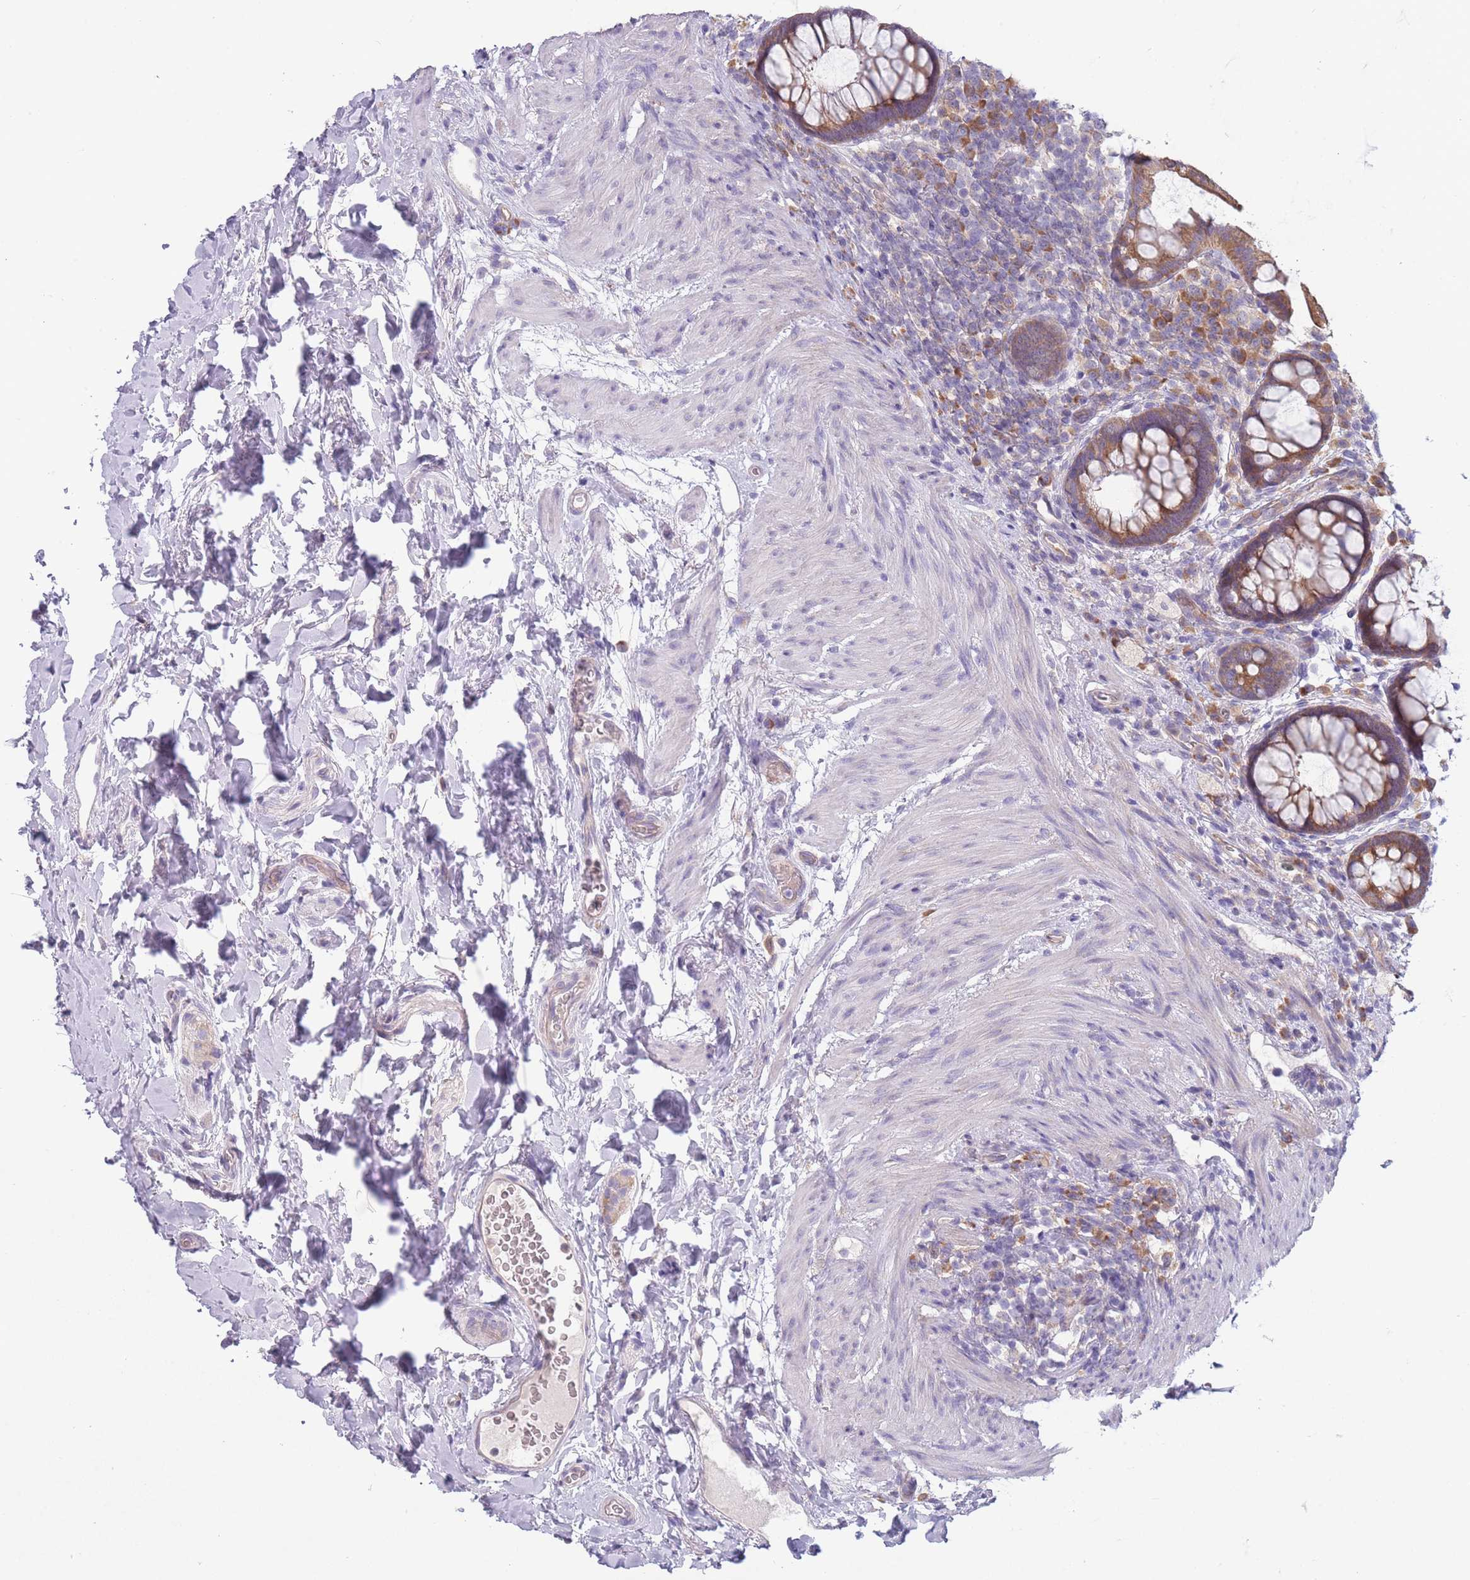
{"staining": {"intensity": "moderate", "quantity": ">75%", "location": "cytoplasmic/membranous"}, "tissue": "rectum", "cell_type": "Glandular cells", "image_type": "normal", "snomed": [{"axis": "morphology", "description": "Normal tissue, NOS"}, {"axis": "topography", "description": "Rectum"}, {"axis": "topography", "description": "Peripheral nerve tissue"}], "caption": "The image shows immunohistochemical staining of unremarkable rectum. There is moderate cytoplasmic/membranous staining is identified in approximately >75% of glandular cells. (Brightfield microscopy of DAB IHC at high magnification).", "gene": "NDUFAF6", "patient": {"sex": "female", "age": 69}}